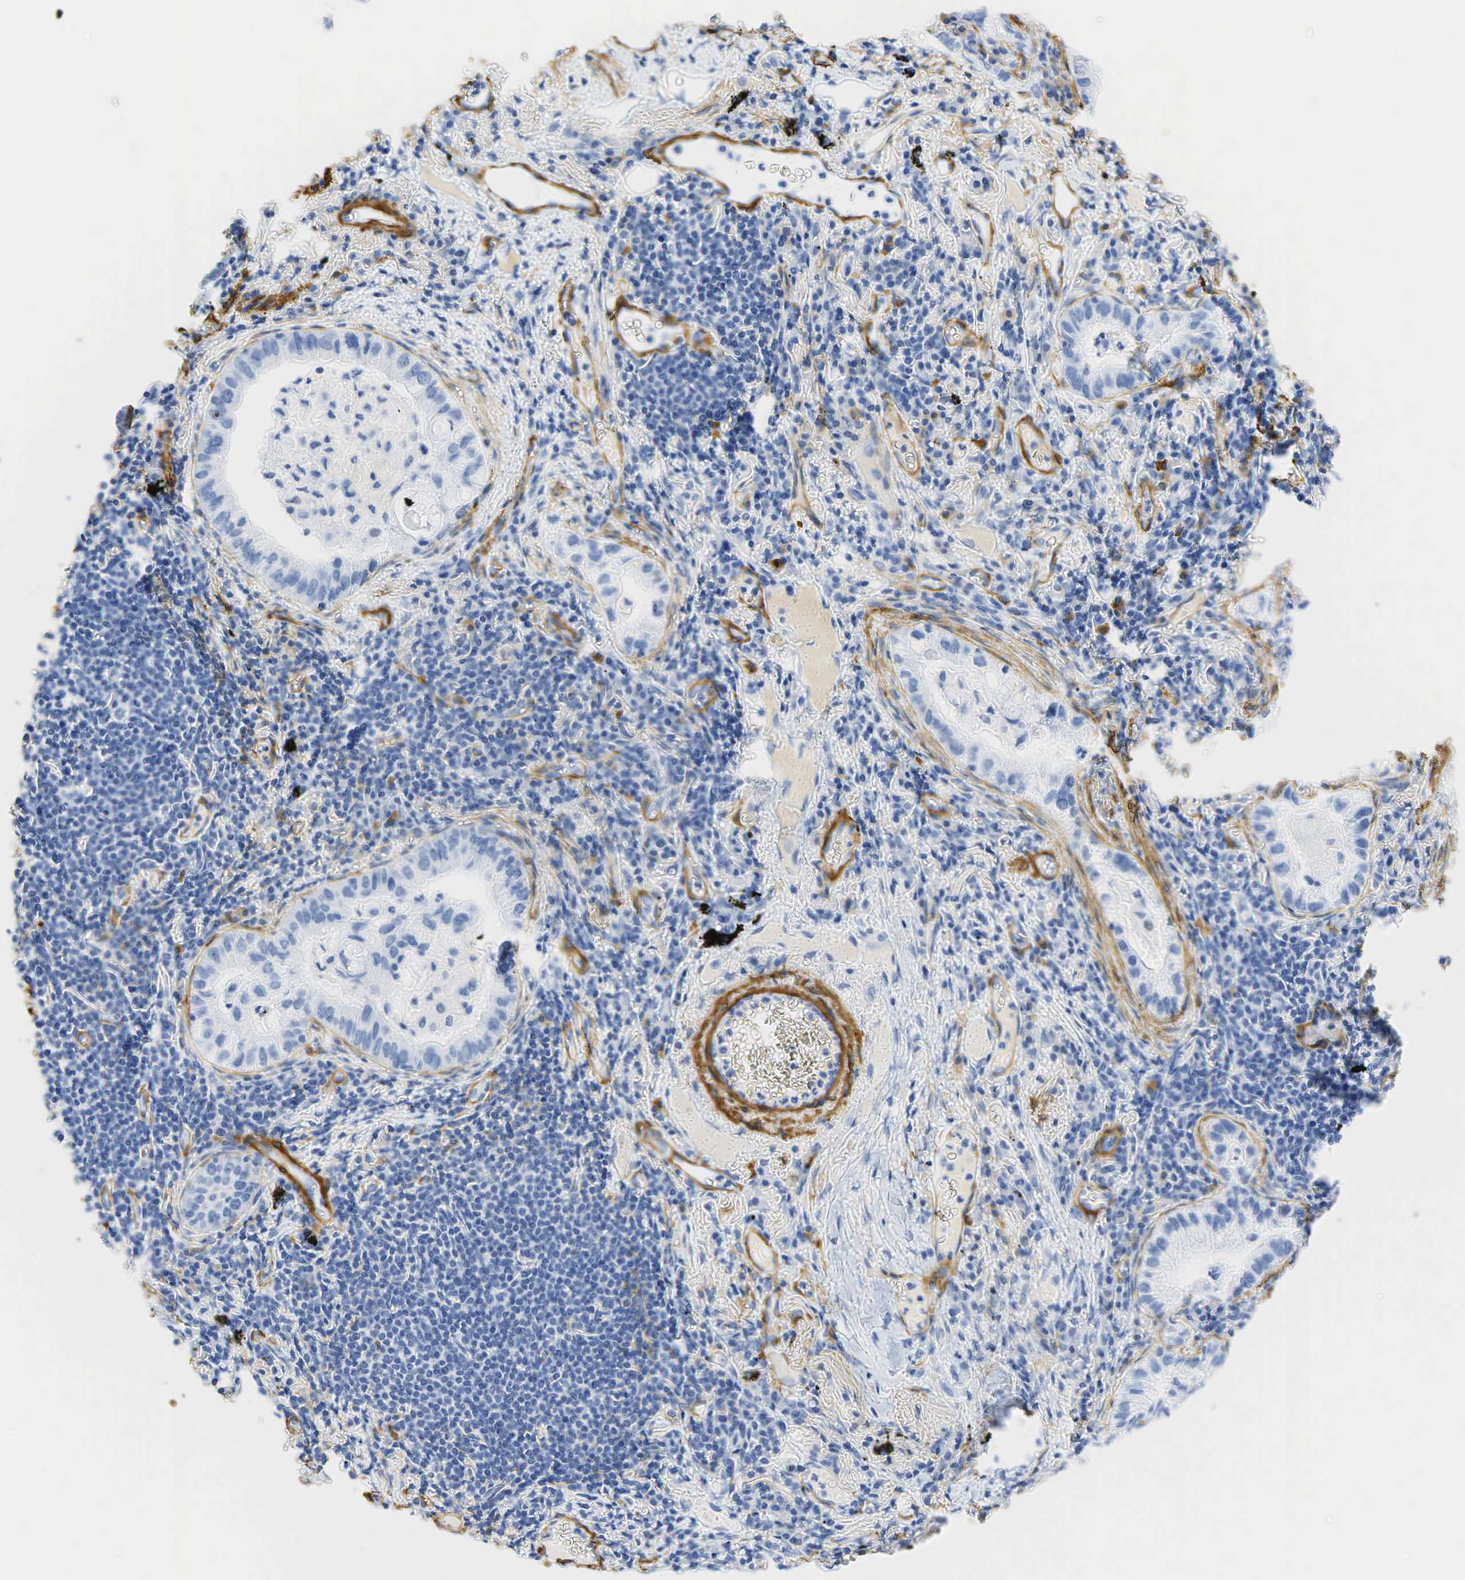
{"staining": {"intensity": "negative", "quantity": "none", "location": "none"}, "tissue": "lung cancer", "cell_type": "Tumor cells", "image_type": "cancer", "snomed": [{"axis": "morphology", "description": "Adenocarcinoma, NOS"}, {"axis": "topography", "description": "Lung"}], "caption": "Immunohistochemistry (IHC) photomicrograph of neoplastic tissue: human lung cancer (adenocarcinoma) stained with DAB shows no significant protein expression in tumor cells. (Brightfield microscopy of DAB IHC at high magnification).", "gene": "ACTA1", "patient": {"sex": "female", "age": 50}}